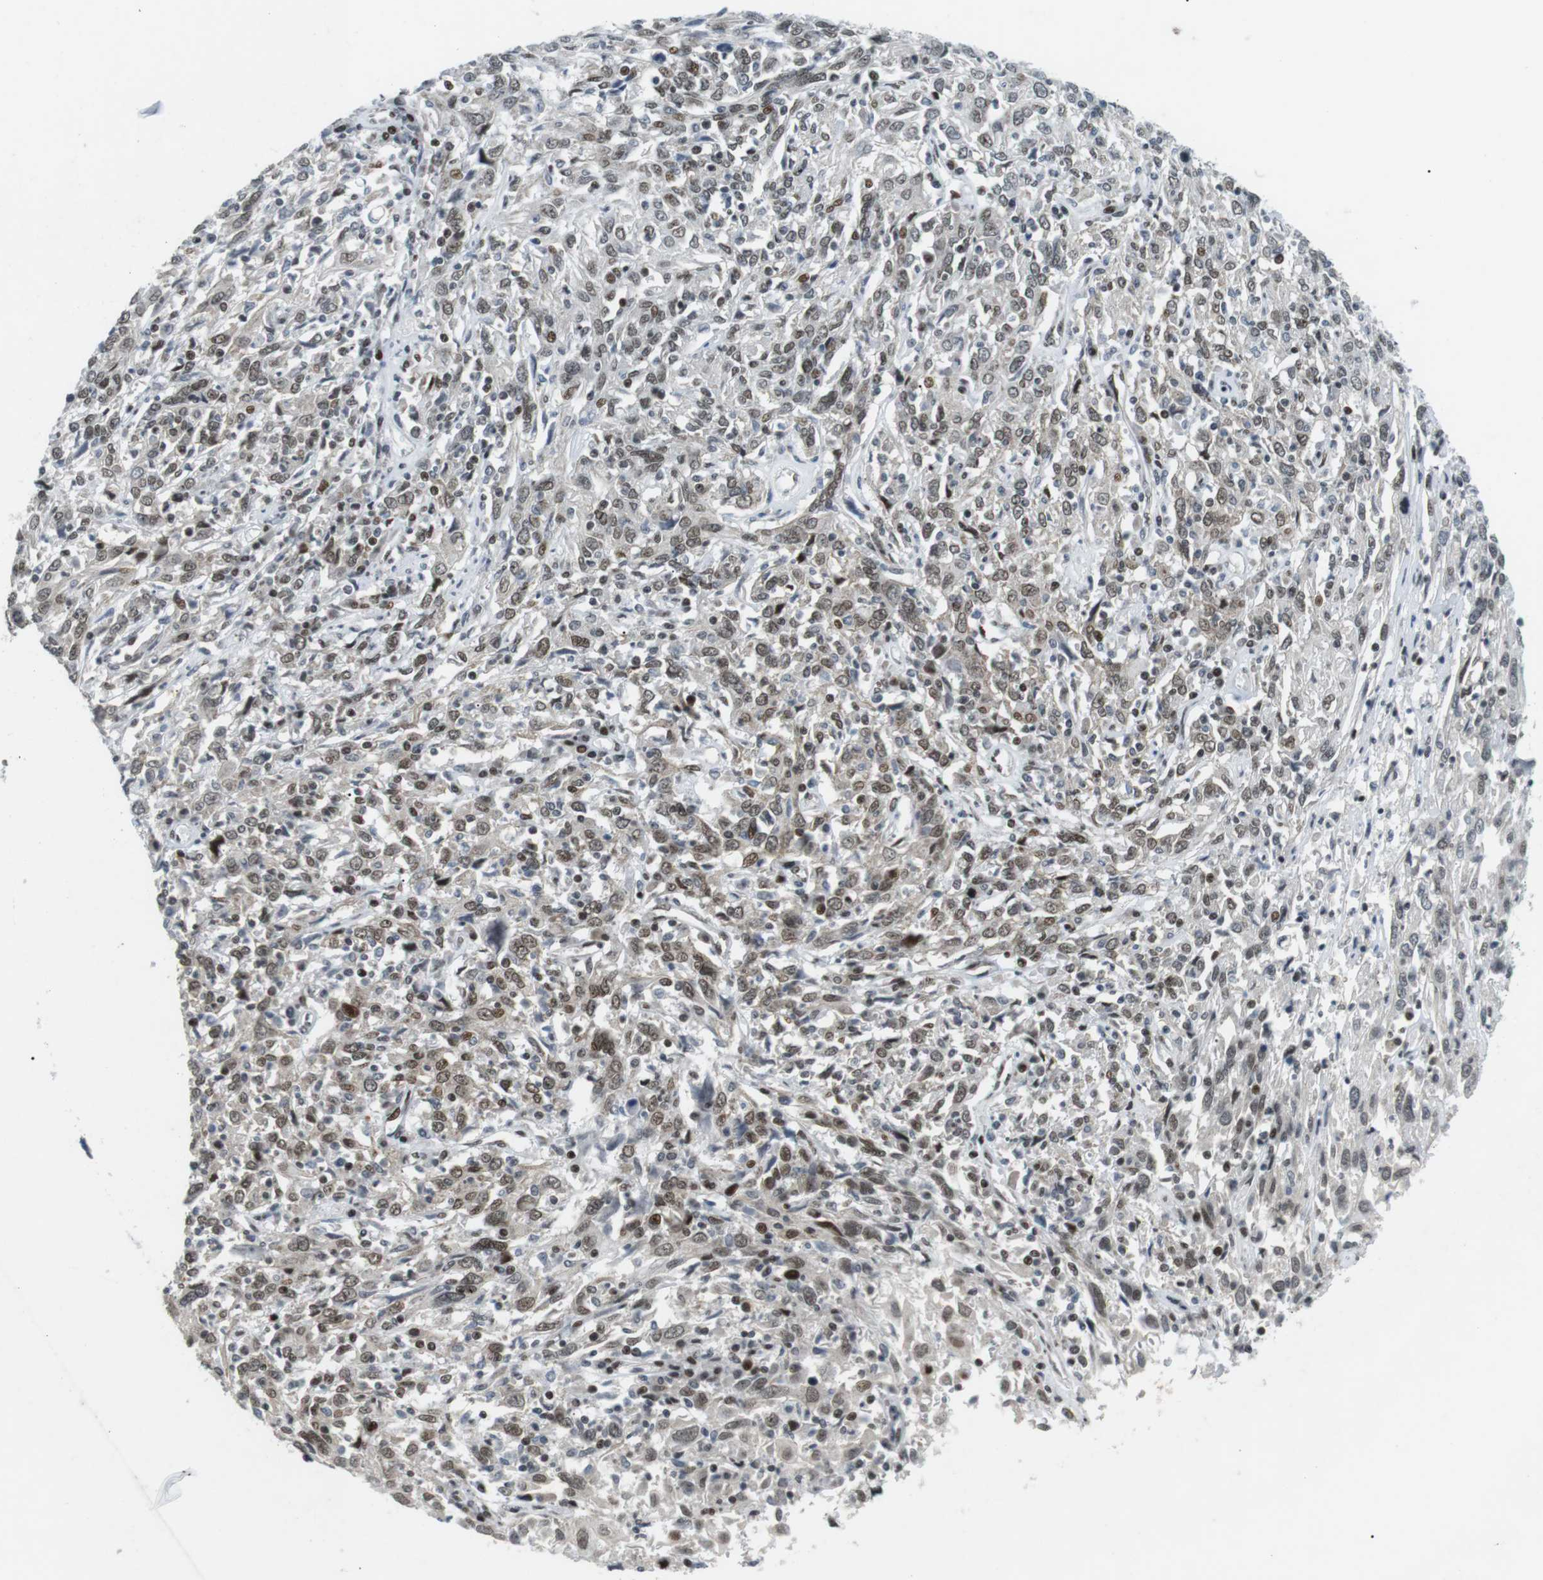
{"staining": {"intensity": "weak", "quantity": ">75%", "location": "nuclear"}, "tissue": "cervical cancer", "cell_type": "Tumor cells", "image_type": "cancer", "snomed": [{"axis": "morphology", "description": "Squamous cell carcinoma, NOS"}, {"axis": "topography", "description": "Cervix"}], "caption": "Cervical cancer (squamous cell carcinoma) stained for a protein reveals weak nuclear positivity in tumor cells. (IHC, brightfield microscopy, high magnification).", "gene": "CDC27", "patient": {"sex": "female", "age": 46}}